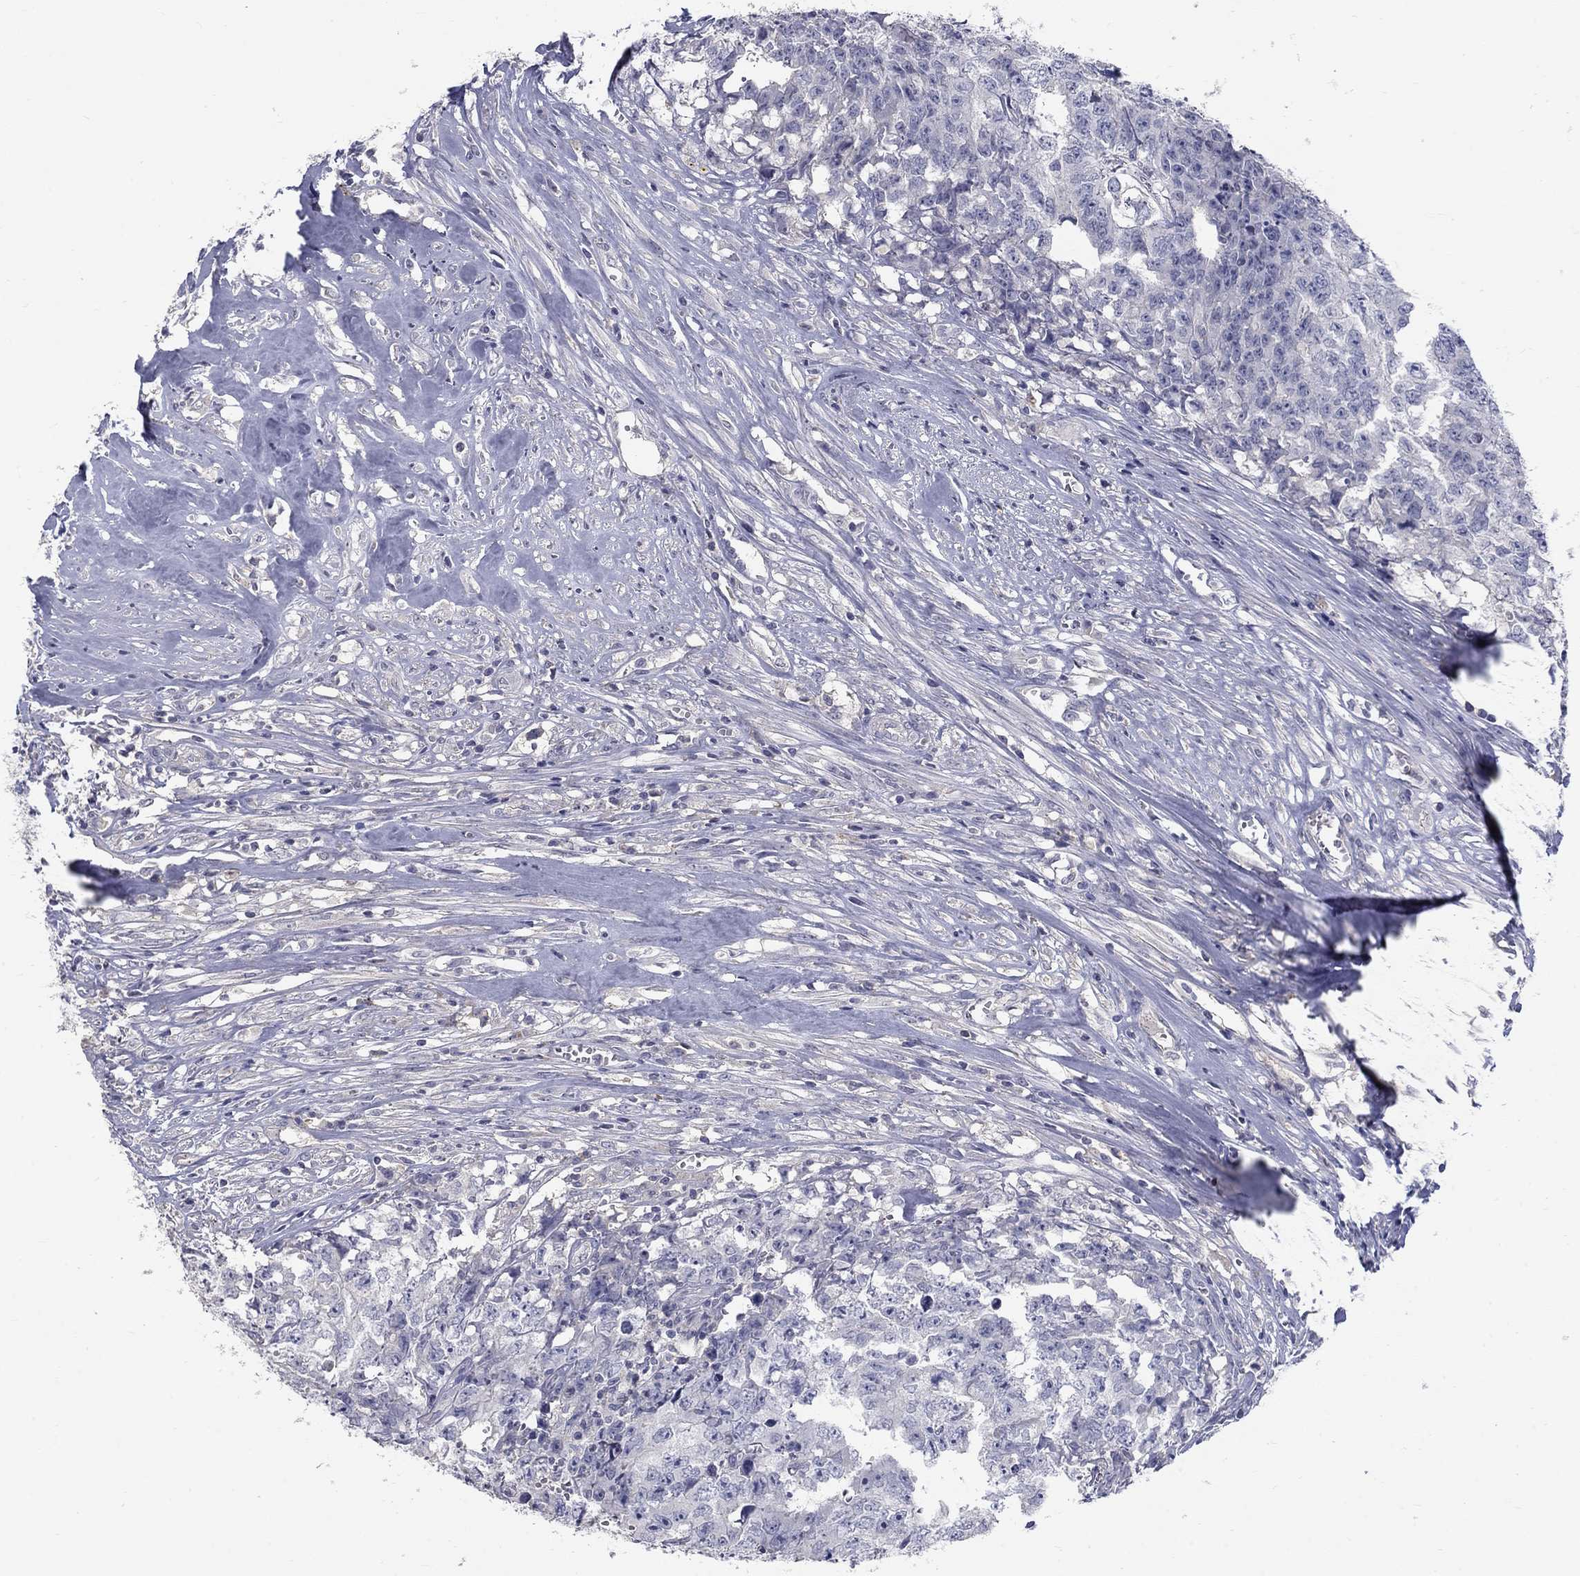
{"staining": {"intensity": "negative", "quantity": "none", "location": "none"}, "tissue": "testis cancer", "cell_type": "Tumor cells", "image_type": "cancer", "snomed": [{"axis": "morphology", "description": "Carcinoma, Embryonal, NOS"}, {"axis": "morphology", "description": "Teratoma, malignant, NOS"}, {"axis": "topography", "description": "Testis"}], "caption": "This is an immunohistochemistry (IHC) photomicrograph of human malignant teratoma (testis). There is no expression in tumor cells.", "gene": "PTH1R", "patient": {"sex": "male", "age": 24}}